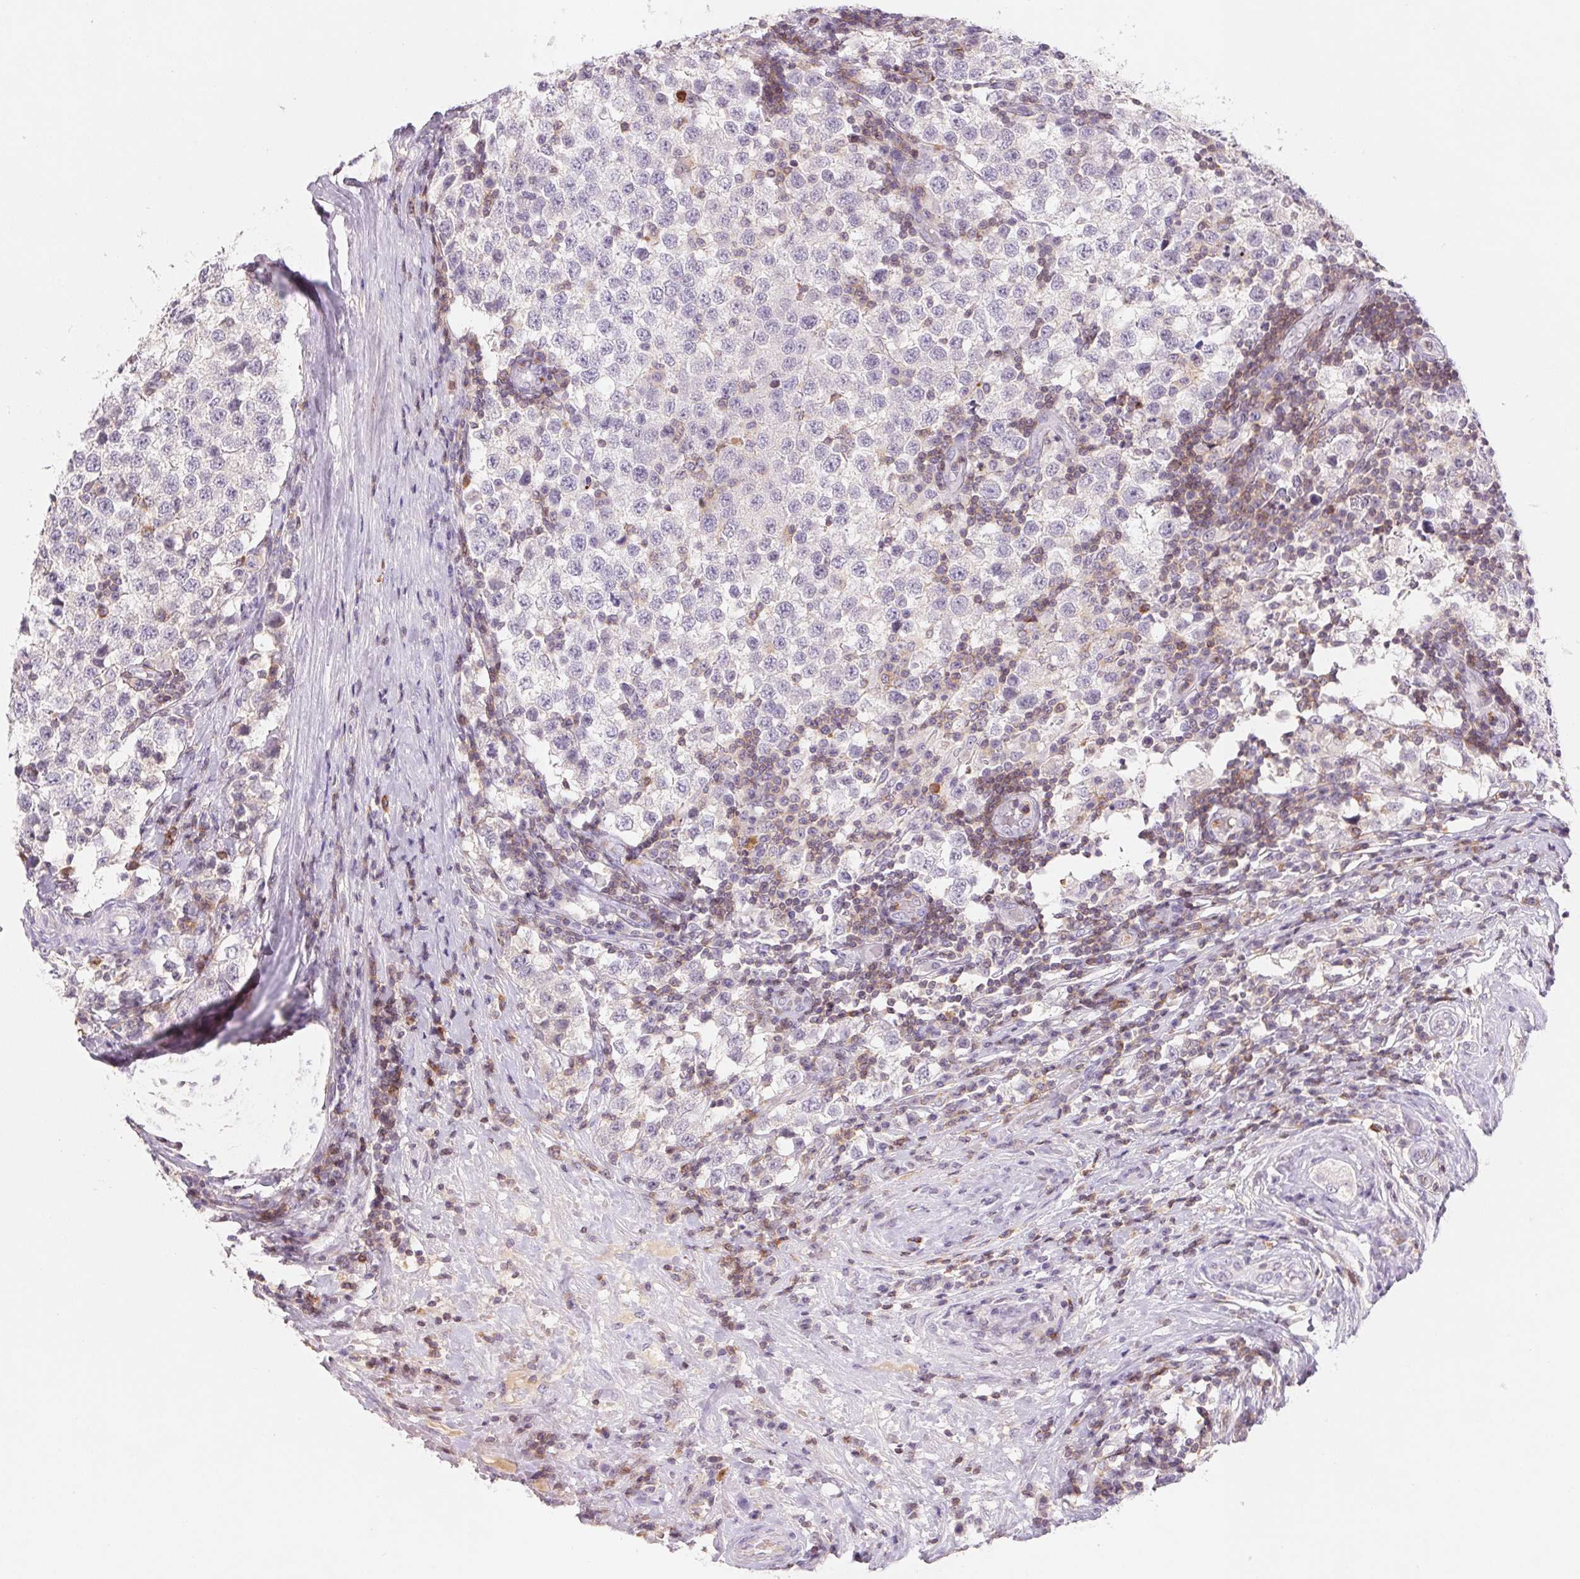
{"staining": {"intensity": "negative", "quantity": "none", "location": "none"}, "tissue": "testis cancer", "cell_type": "Tumor cells", "image_type": "cancer", "snomed": [{"axis": "morphology", "description": "Seminoma, NOS"}, {"axis": "topography", "description": "Testis"}], "caption": "An image of human testis cancer is negative for staining in tumor cells.", "gene": "KIF26A", "patient": {"sex": "male", "age": 34}}